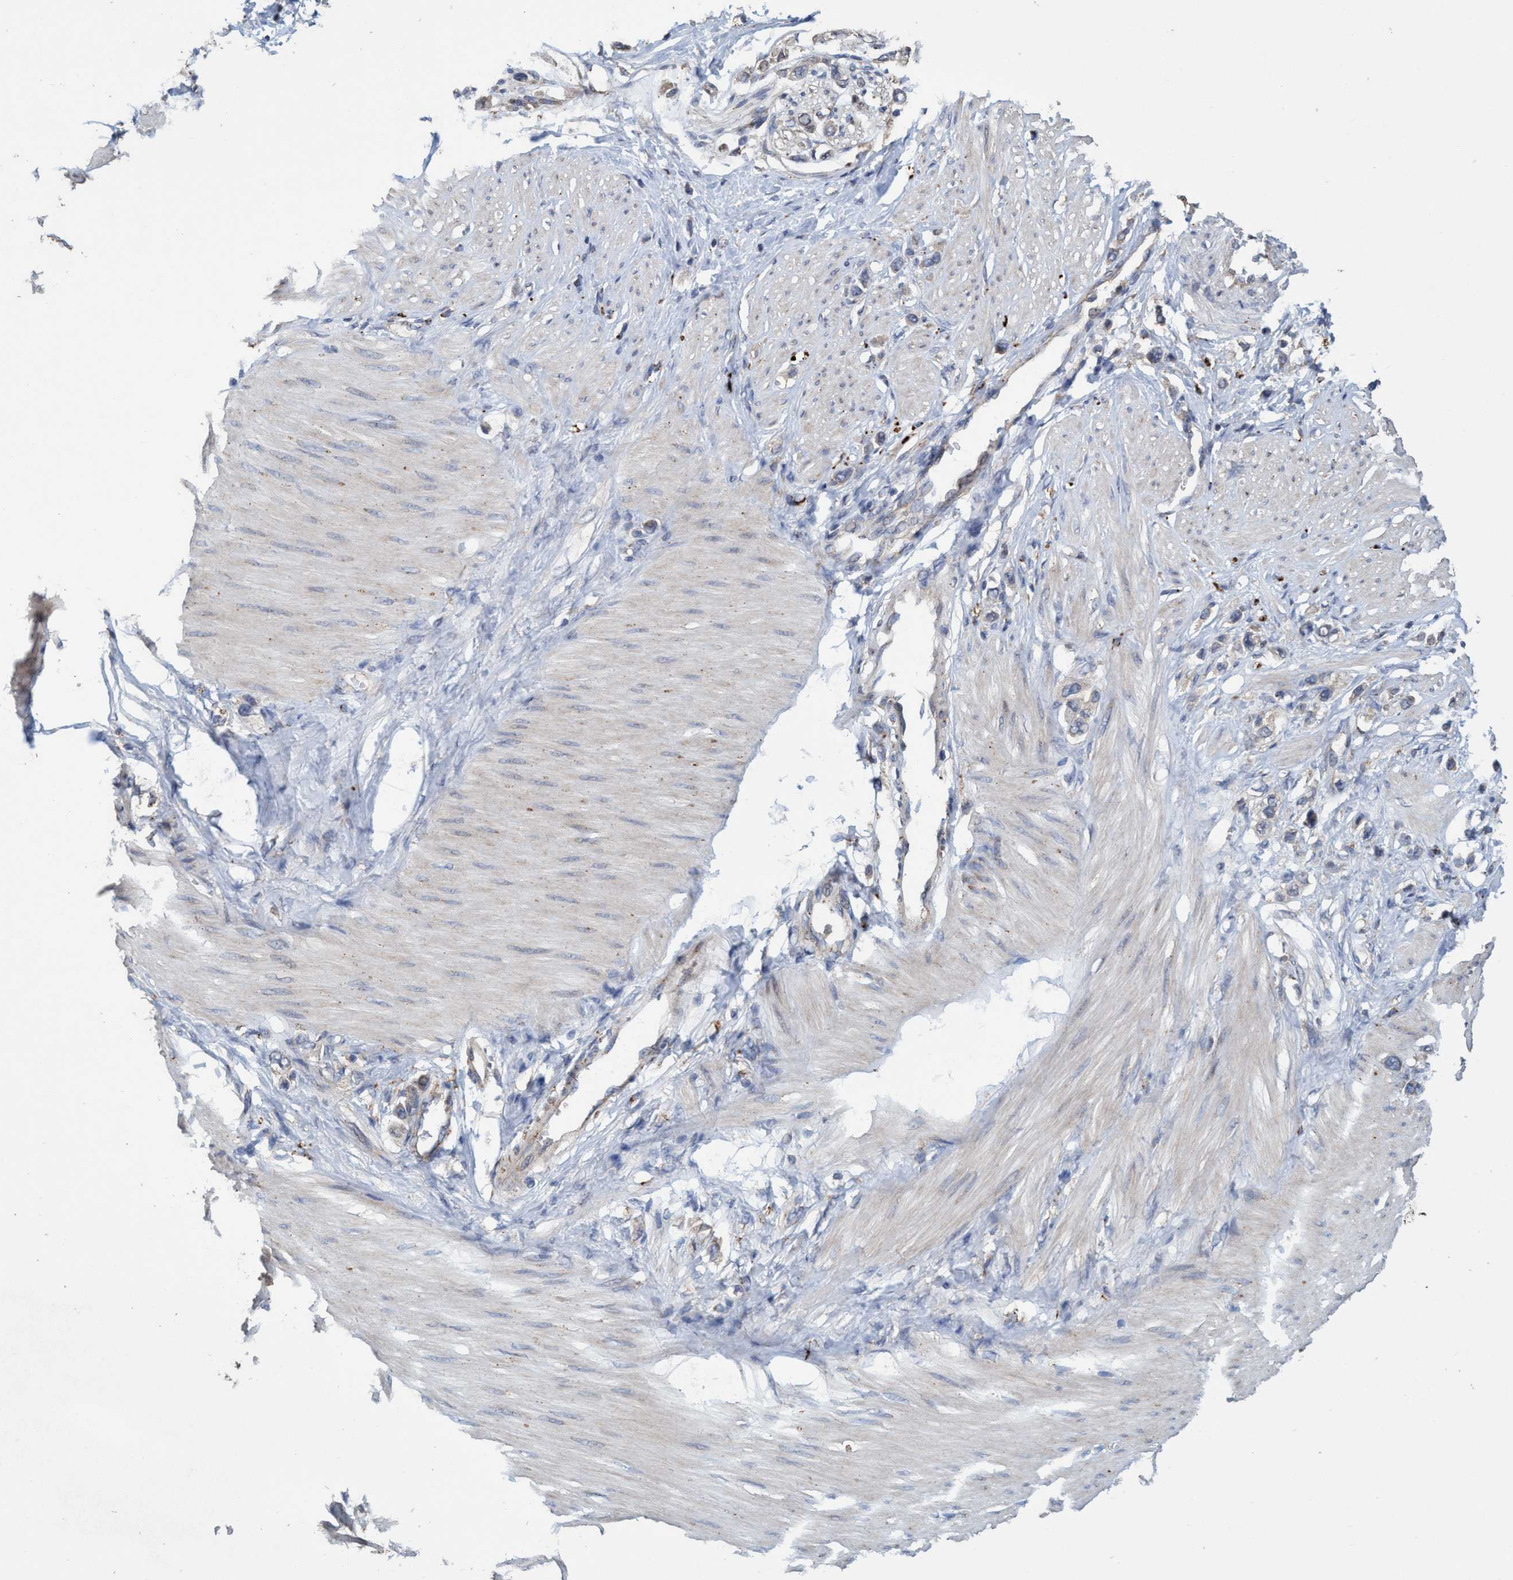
{"staining": {"intensity": "negative", "quantity": "none", "location": "none"}, "tissue": "stomach cancer", "cell_type": "Tumor cells", "image_type": "cancer", "snomed": [{"axis": "morphology", "description": "Adenocarcinoma, NOS"}, {"axis": "topography", "description": "Stomach"}], "caption": "This is a micrograph of immunohistochemistry (IHC) staining of stomach cancer, which shows no expression in tumor cells. (DAB (3,3'-diaminobenzidine) immunohistochemistry (IHC) with hematoxylin counter stain).", "gene": "BBS9", "patient": {"sex": "female", "age": 65}}